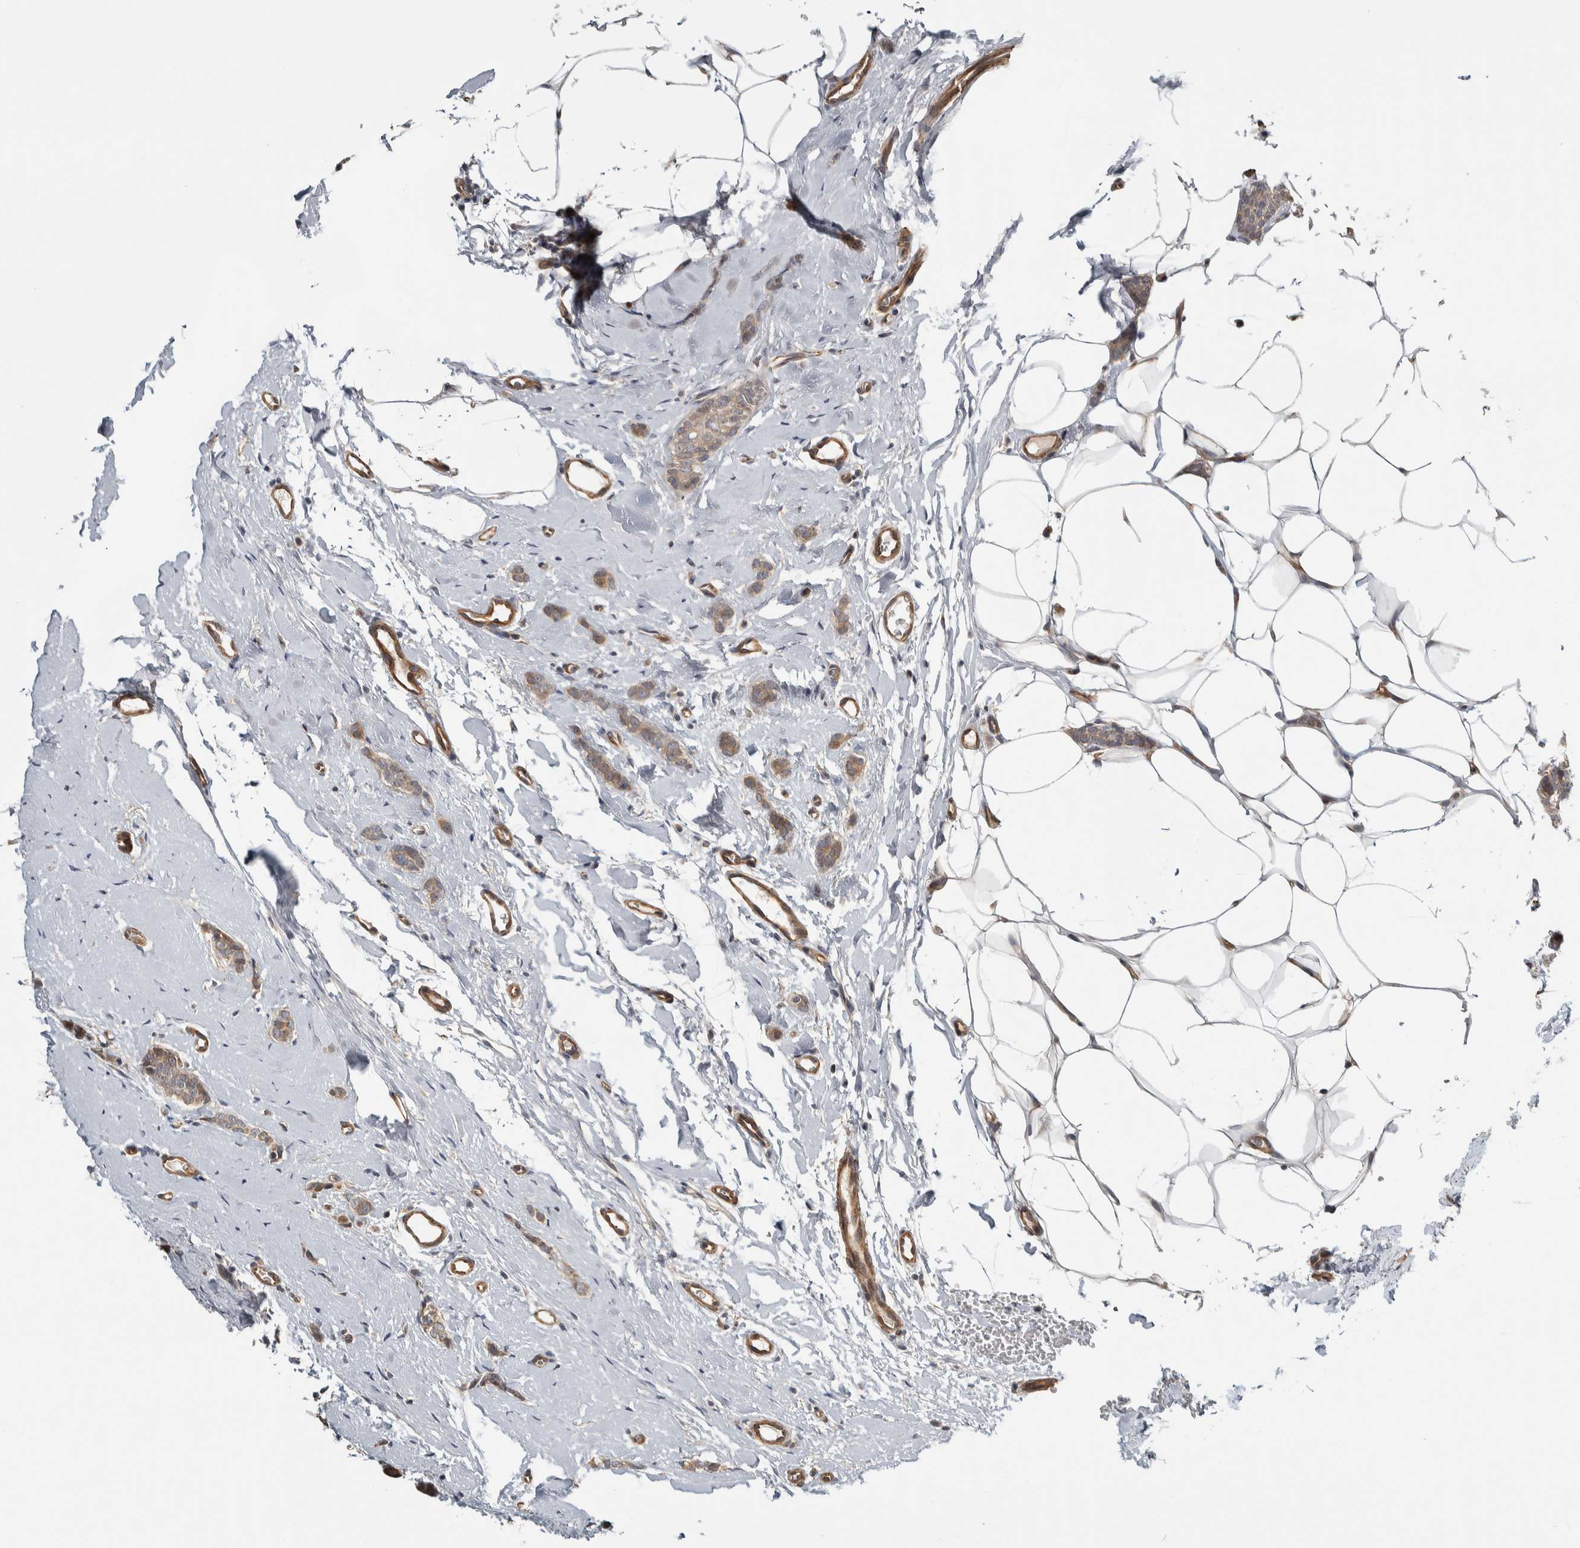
{"staining": {"intensity": "weak", "quantity": "<25%", "location": "cytoplasmic/membranous"}, "tissue": "breast cancer", "cell_type": "Tumor cells", "image_type": "cancer", "snomed": [{"axis": "morphology", "description": "Lobular carcinoma"}, {"axis": "topography", "description": "Skin"}, {"axis": "topography", "description": "Breast"}], "caption": "DAB immunohistochemical staining of breast cancer shows no significant positivity in tumor cells. (DAB IHC with hematoxylin counter stain).", "gene": "TBC1D31", "patient": {"sex": "female", "age": 46}}